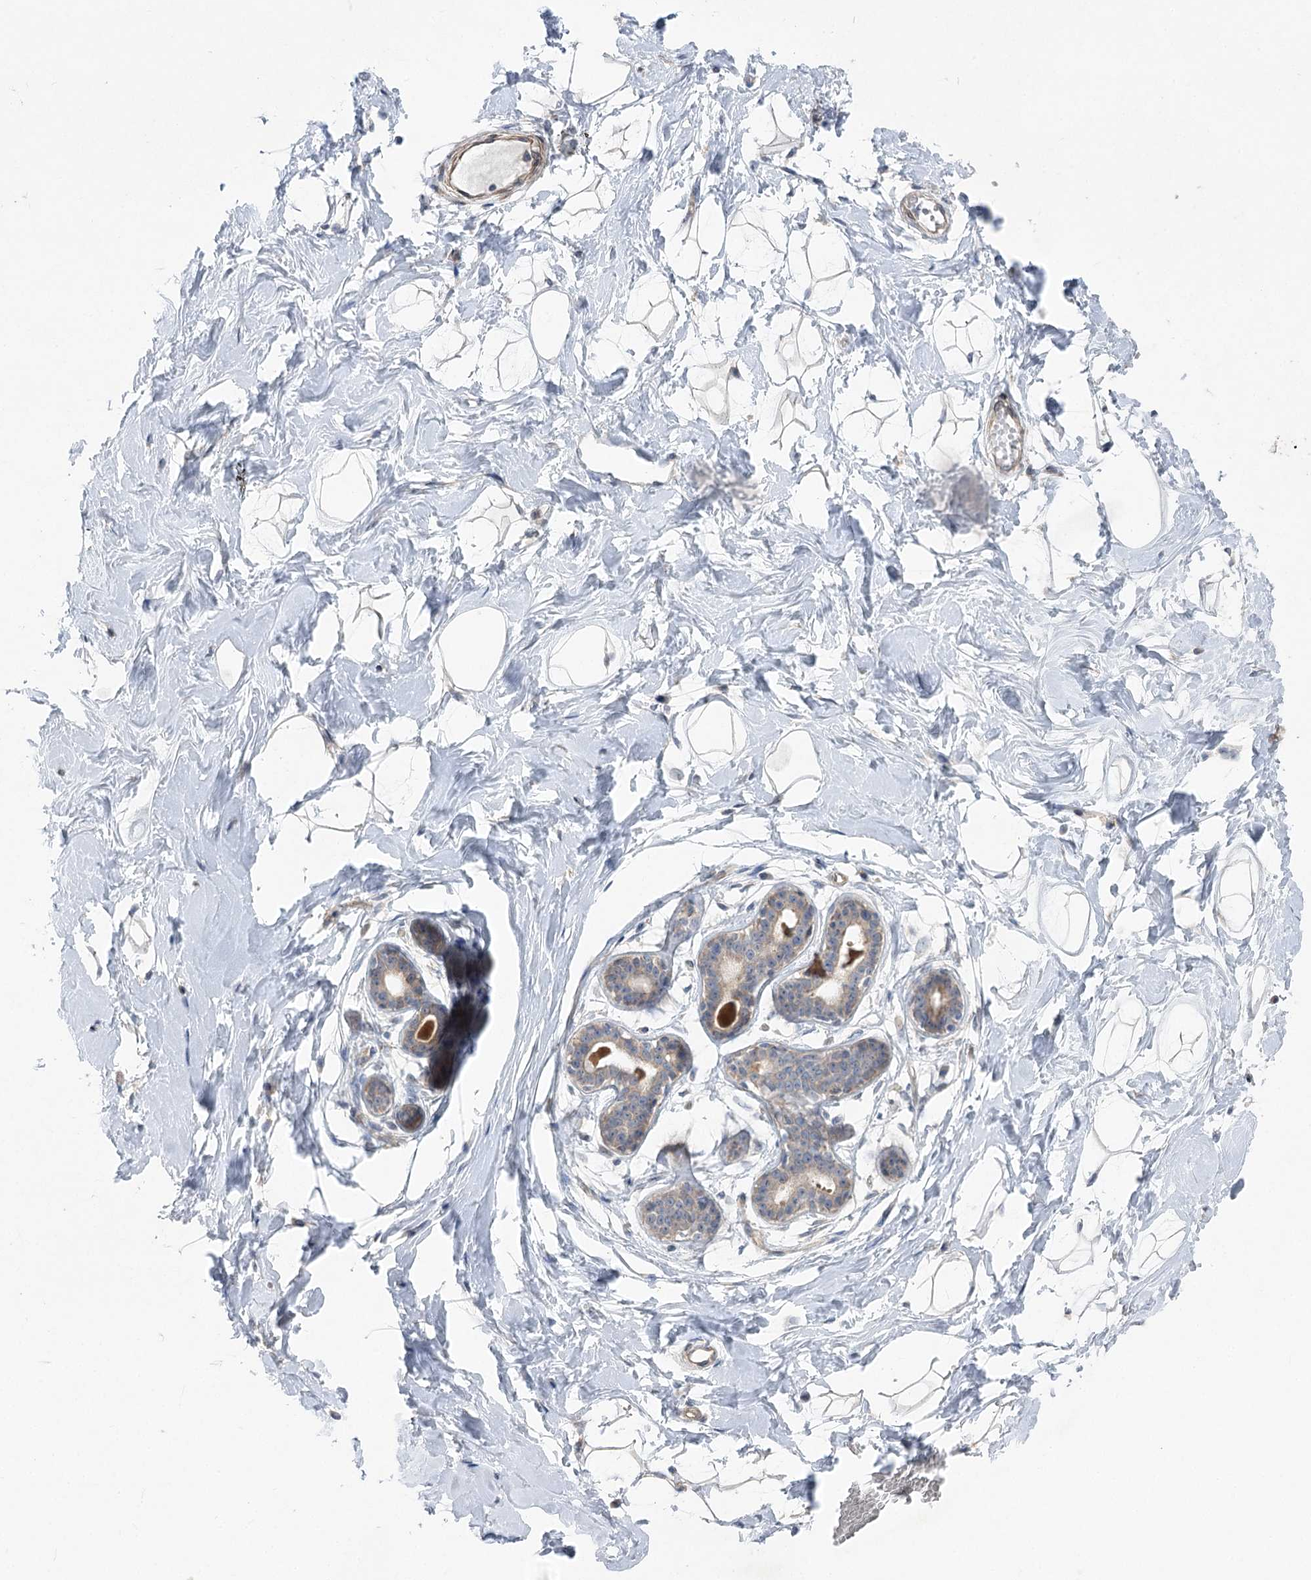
{"staining": {"intensity": "negative", "quantity": "none", "location": "none"}, "tissue": "breast", "cell_type": "Adipocytes", "image_type": "normal", "snomed": [{"axis": "morphology", "description": "Normal tissue, NOS"}, {"axis": "morphology", "description": "Adenoma, NOS"}, {"axis": "topography", "description": "Breast"}], "caption": "An image of breast stained for a protein reveals no brown staining in adipocytes. Nuclei are stained in blue.", "gene": "SCN11A", "patient": {"sex": "female", "age": 23}}